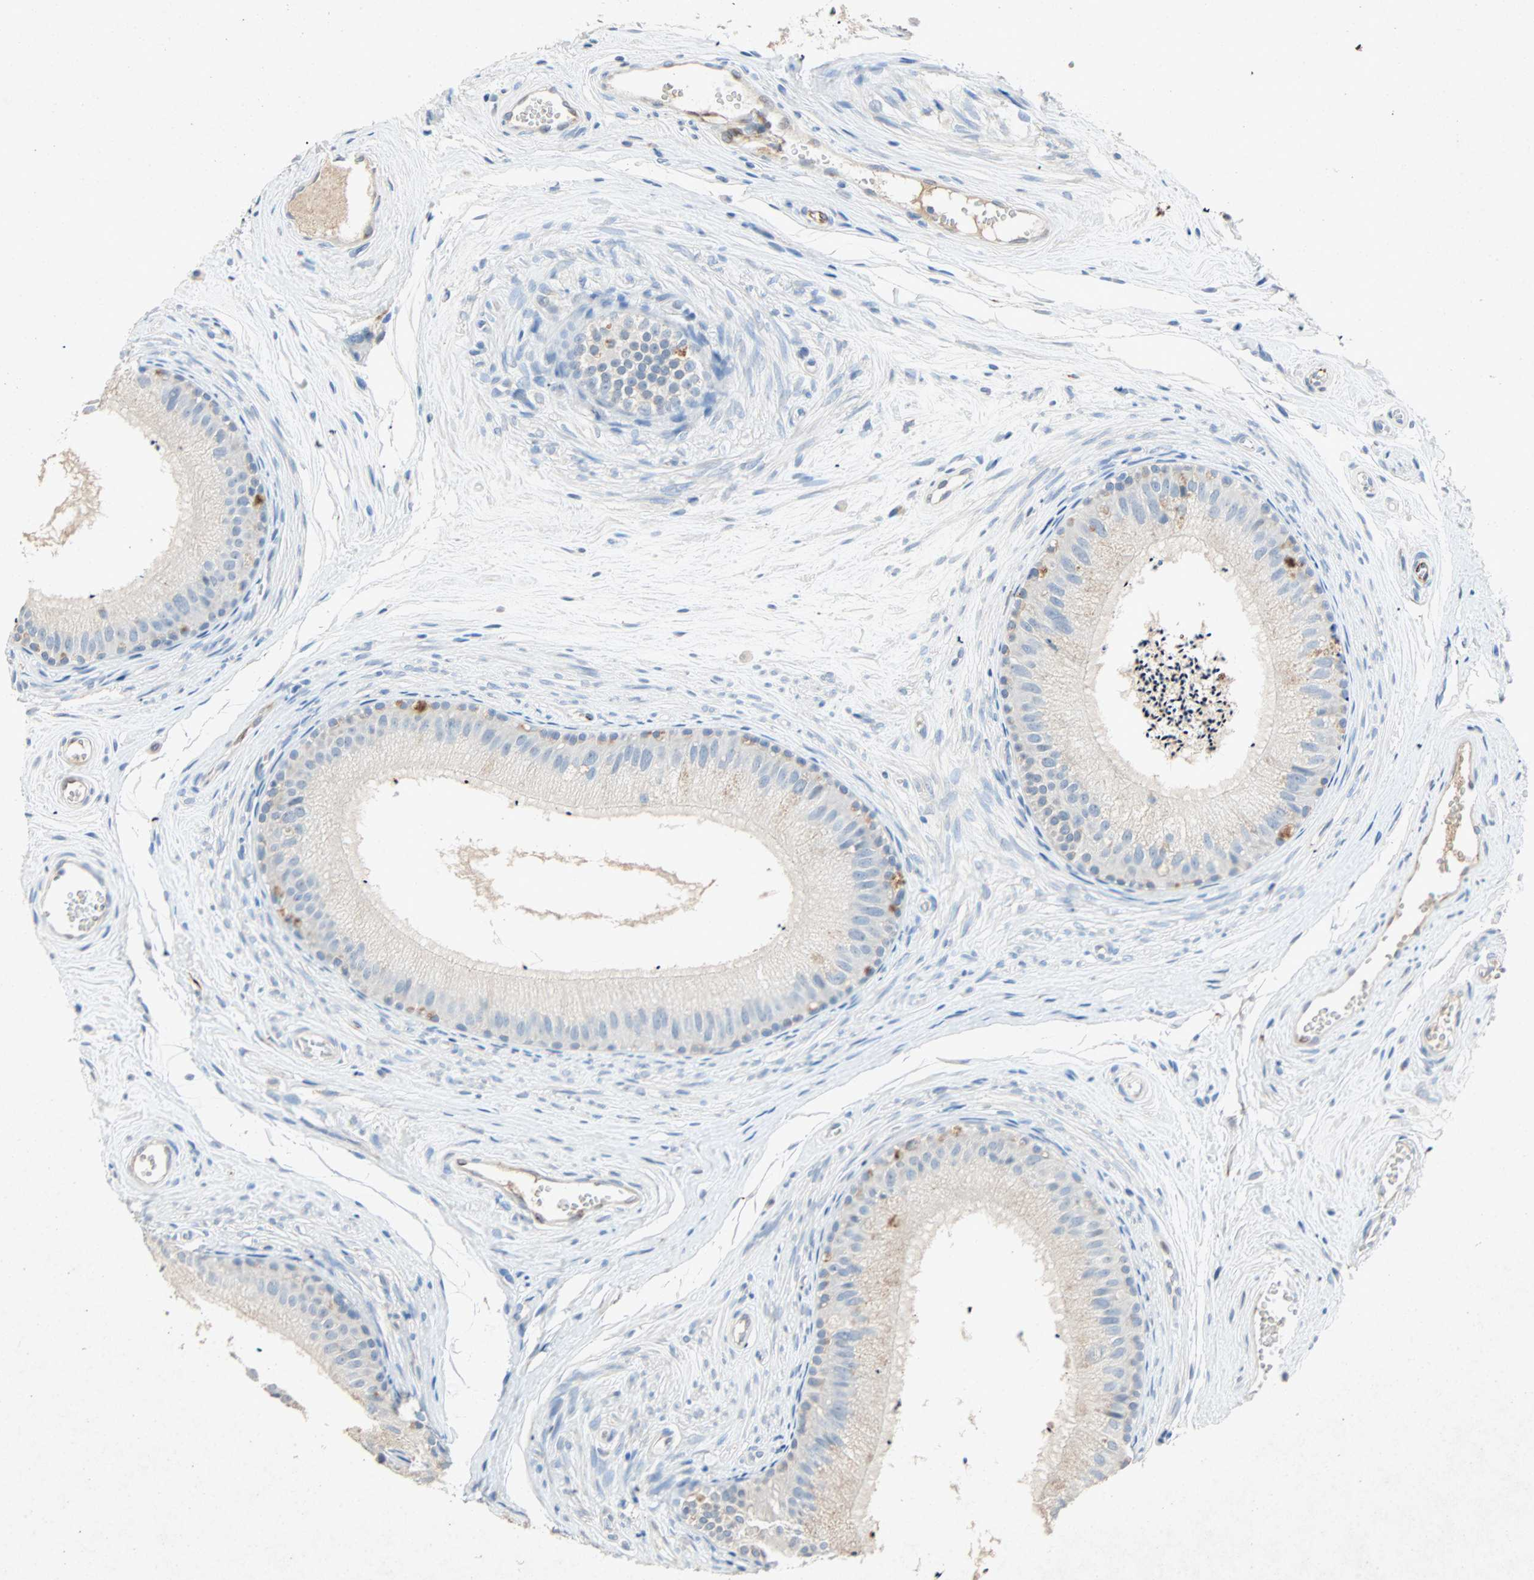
{"staining": {"intensity": "weak", "quantity": "<25%", "location": "cytoplasmic/membranous"}, "tissue": "epididymis", "cell_type": "Glandular cells", "image_type": "normal", "snomed": [{"axis": "morphology", "description": "Normal tissue, NOS"}, {"axis": "topography", "description": "Epididymis"}], "caption": "Unremarkable epididymis was stained to show a protein in brown. There is no significant positivity in glandular cells.", "gene": "PCDHB2", "patient": {"sex": "male", "age": 56}}